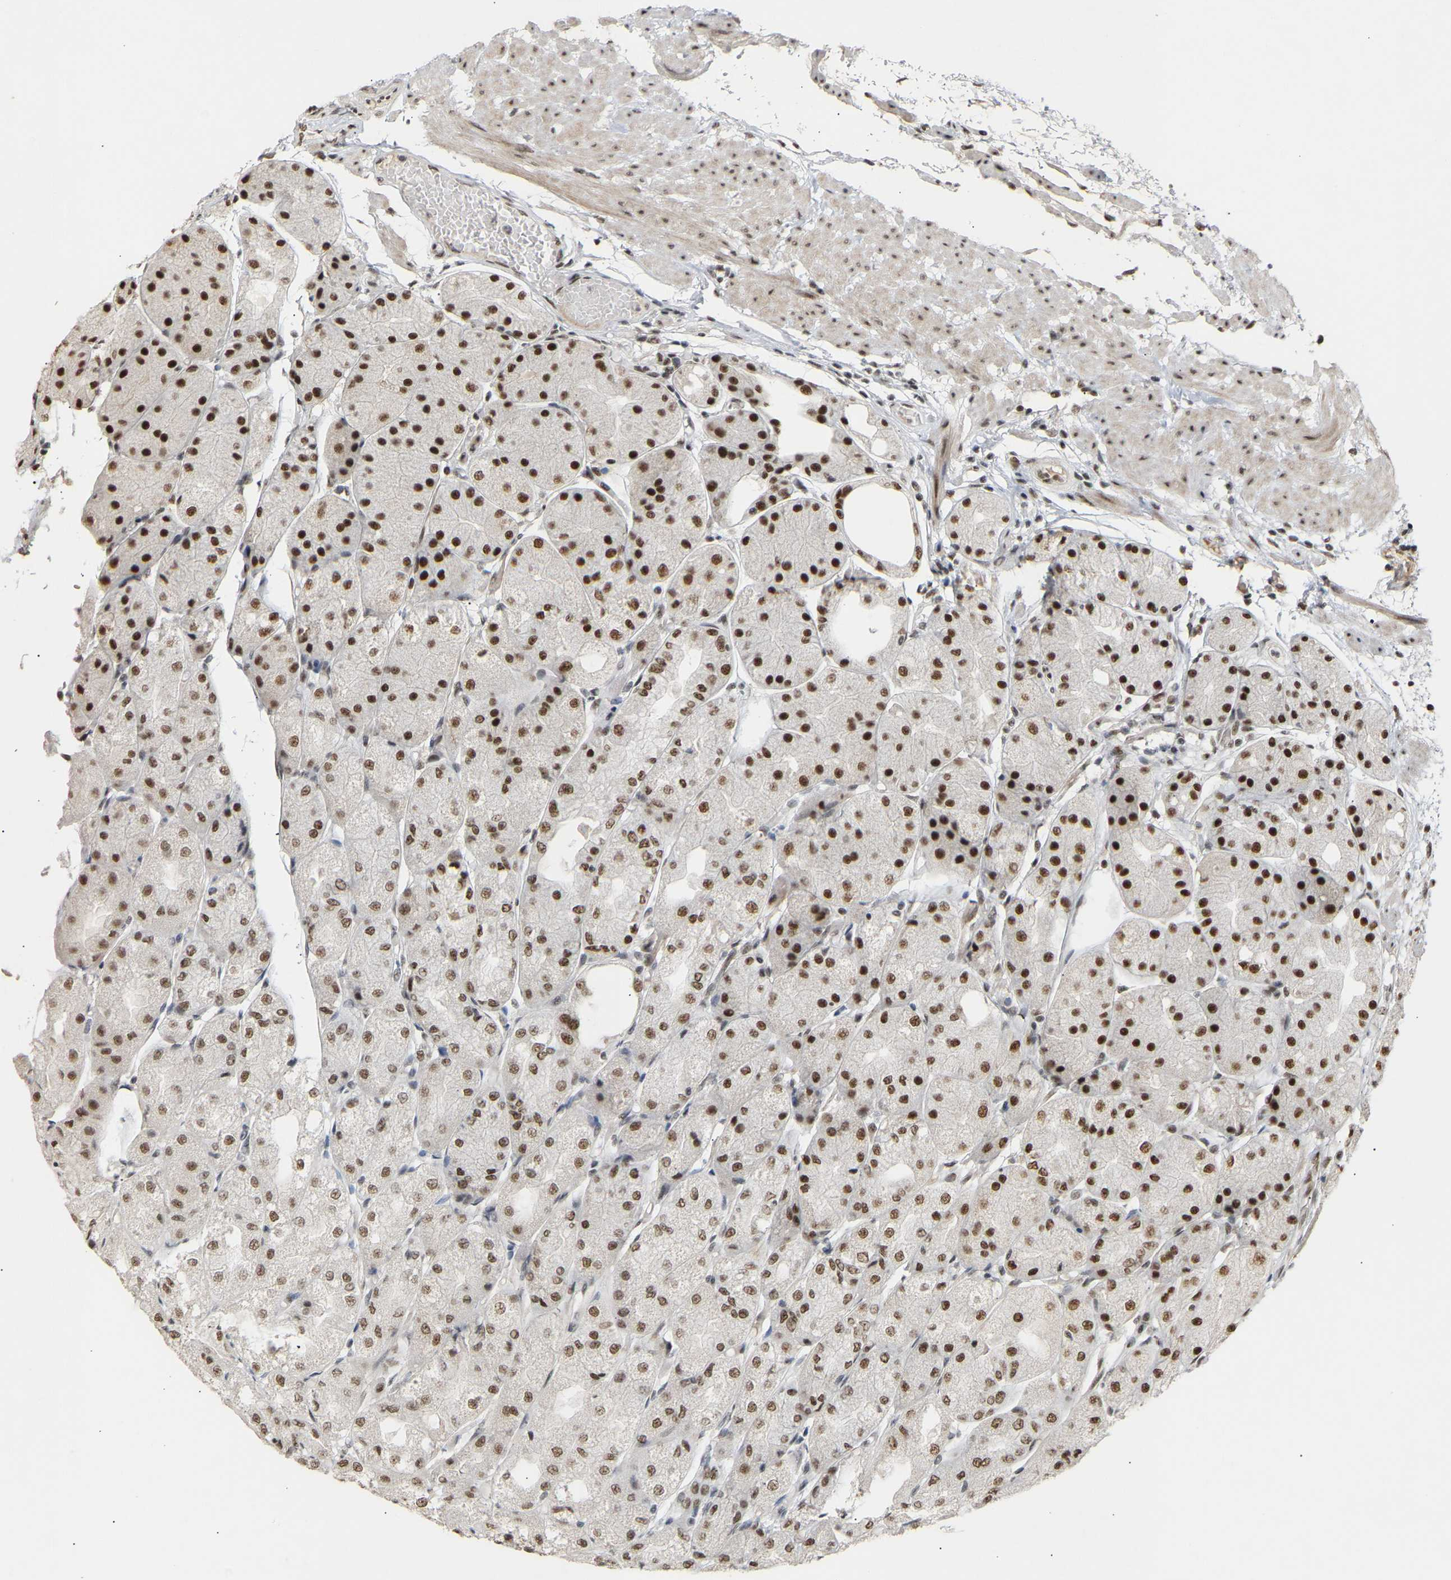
{"staining": {"intensity": "strong", "quantity": ">75%", "location": "nuclear"}, "tissue": "stomach", "cell_type": "Glandular cells", "image_type": "normal", "snomed": [{"axis": "morphology", "description": "Normal tissue, NOS"}, {"axis": "topography", "description": "Stomach, upper"}], "caption": "IHC staining of normal stomach, which exhibits high levels of strong nuclear positivity in approximately >75% of glandular cells indicating strong nuclear protein positivity. The staining was performed using DAB (3,3'-diaminobenzidine) (brown) for protein detection and nuclei were counterstained in hematoxylin (blue).", "gene": "NELFB", "patient": {"sex": "male", "age": 72}}